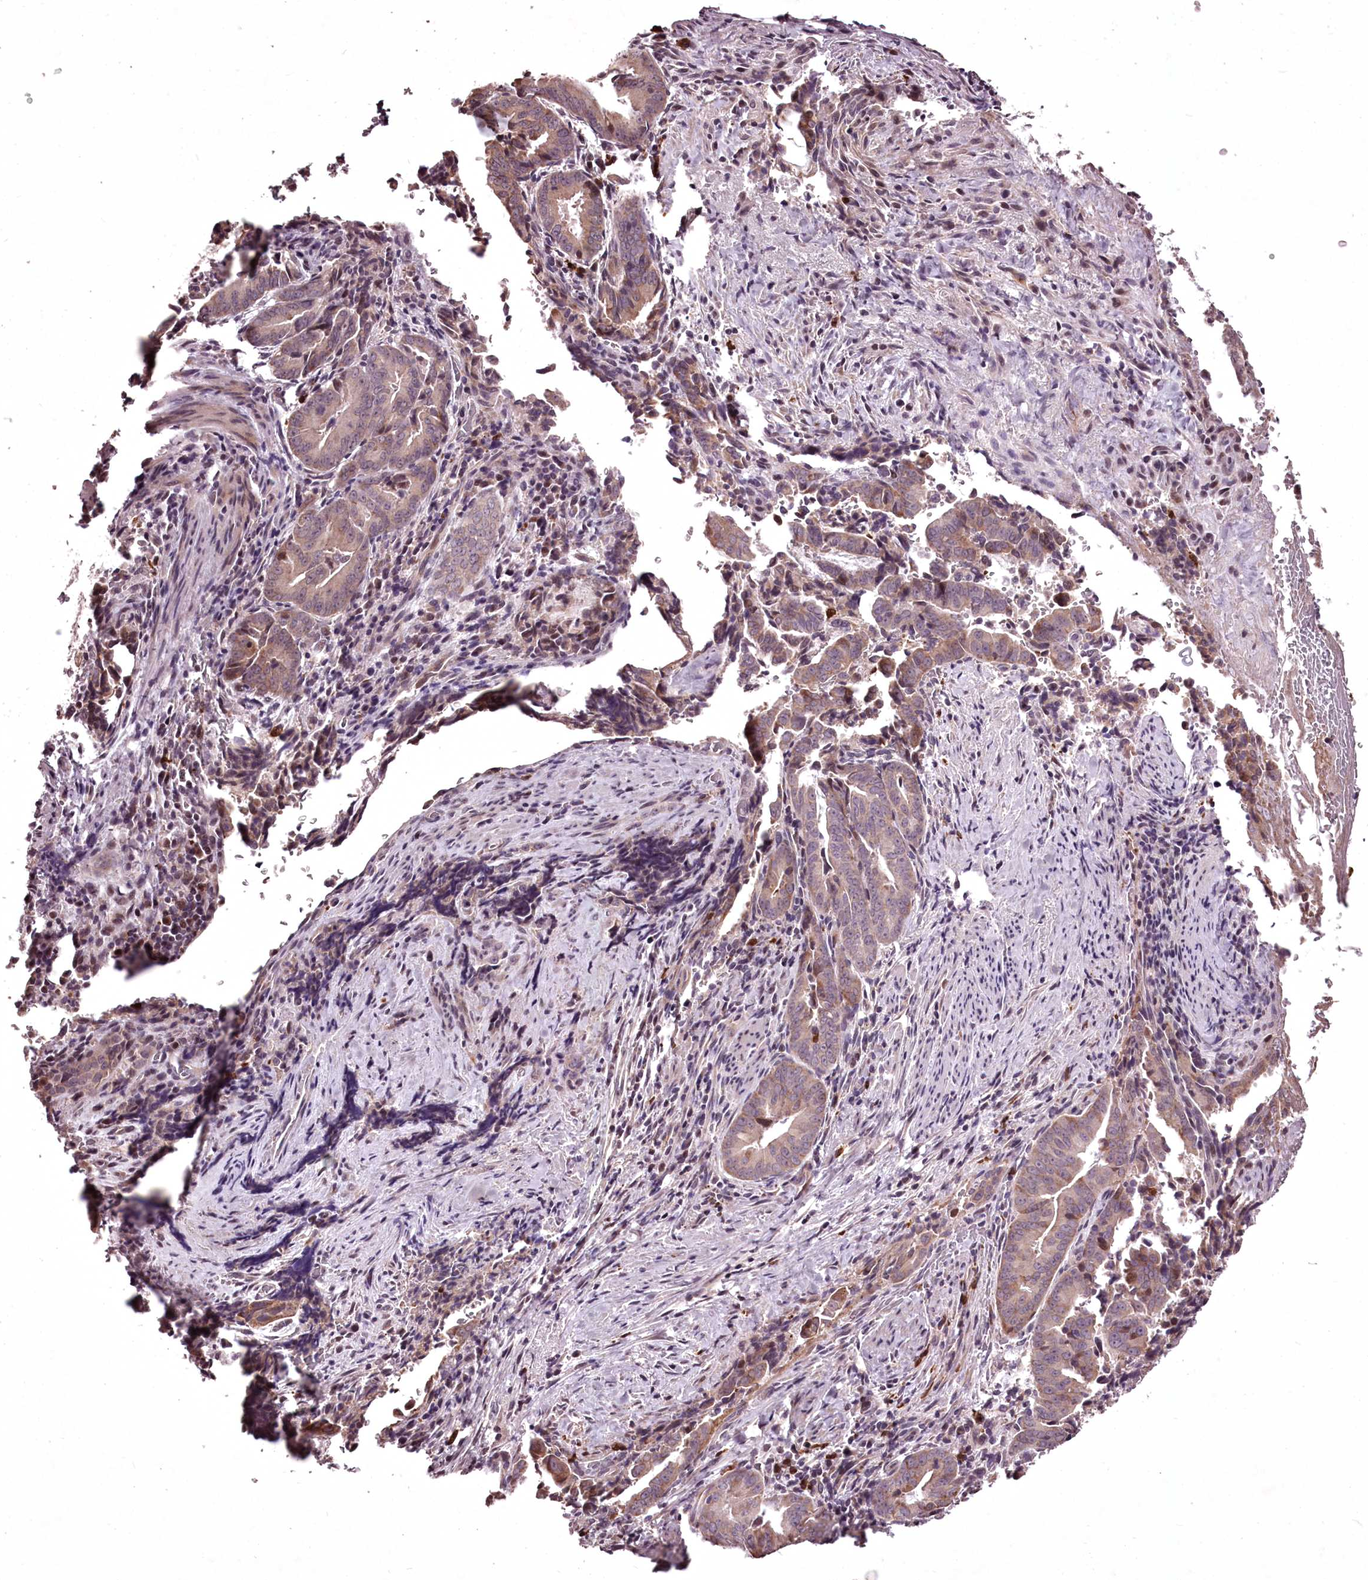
{"staining": {"intensity": "moderate", "quantity": "<25%", "location": "cytoplasmic/membranous"}, "tissue": "pancreatic cancer", "cell_type": "Tumor cells", "image_type": "cancer", "snomed": [{"axis": "morphology", "description": "Adenocarcinoma, NOS"}, {"axis": "topography", "description": "Pancreas"}], "caption": "Immunohistochemical staining of human pancreatic cancer demonstrates low levels of moderate cytoplasmic/membranous positivity in about <25% of tumor cells. The protein is shown in brown color, while the nuclei are stained blue.", "gene": "ADRA1D", "patient": {"sex": "female", "age": 63}}